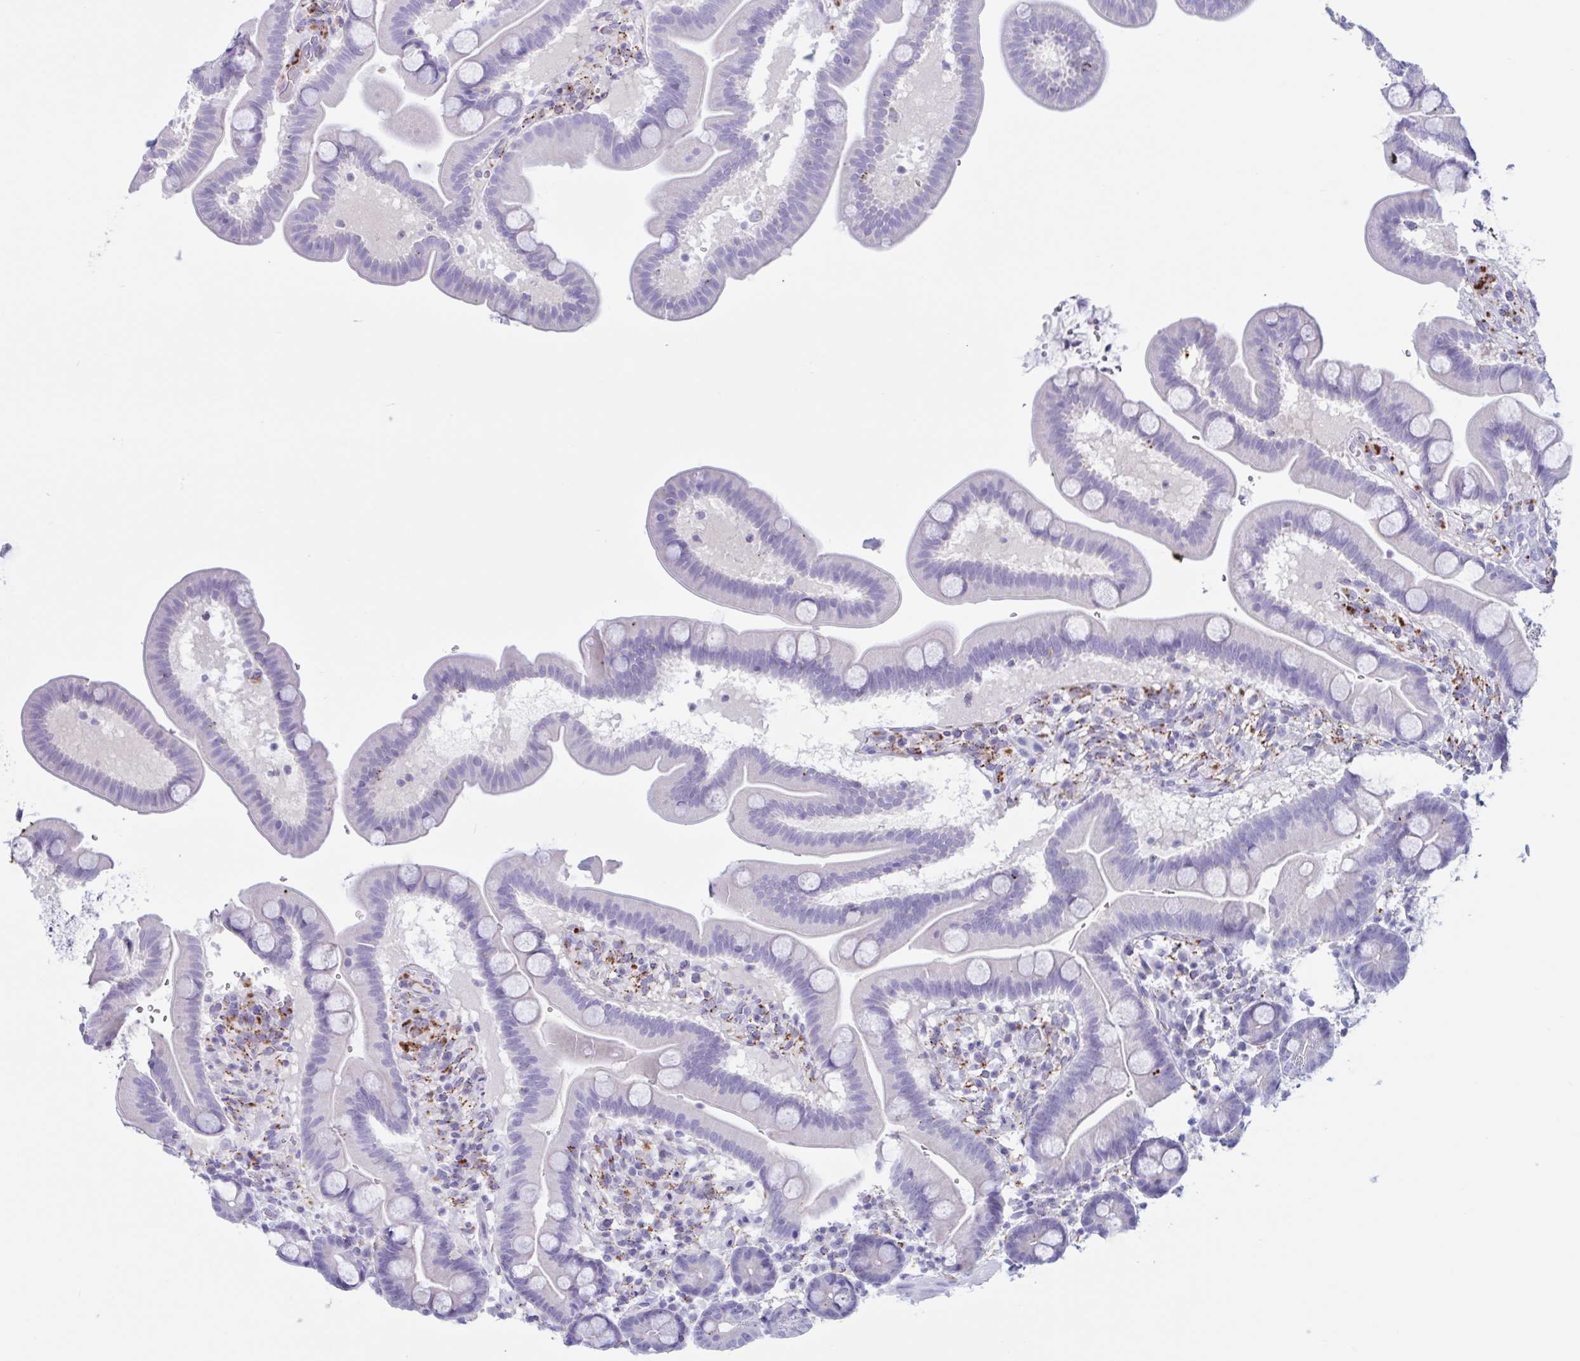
{"staining": {"intensity": "negative", "quantity": "none", "location": "none"}, "tissue": "duodenum", "cell_type": "Glandular cells", "image_type": "normal", "snomed": [{"axis": "morphology", "description": "Normal tissue, NOS"}, {"axis": "topography", "description": "Duodenum"}], "caption": "Image shows no significant protein positivity in glandular cells of normal duodenum. (Stains: DAB immunohistochemistry (IHC) with hematoxylin counter stain, Microscopy: brightfield microscopy at high magnification).", "gene": "XCL1", "patient": {"sex": "male", "age": 59}}